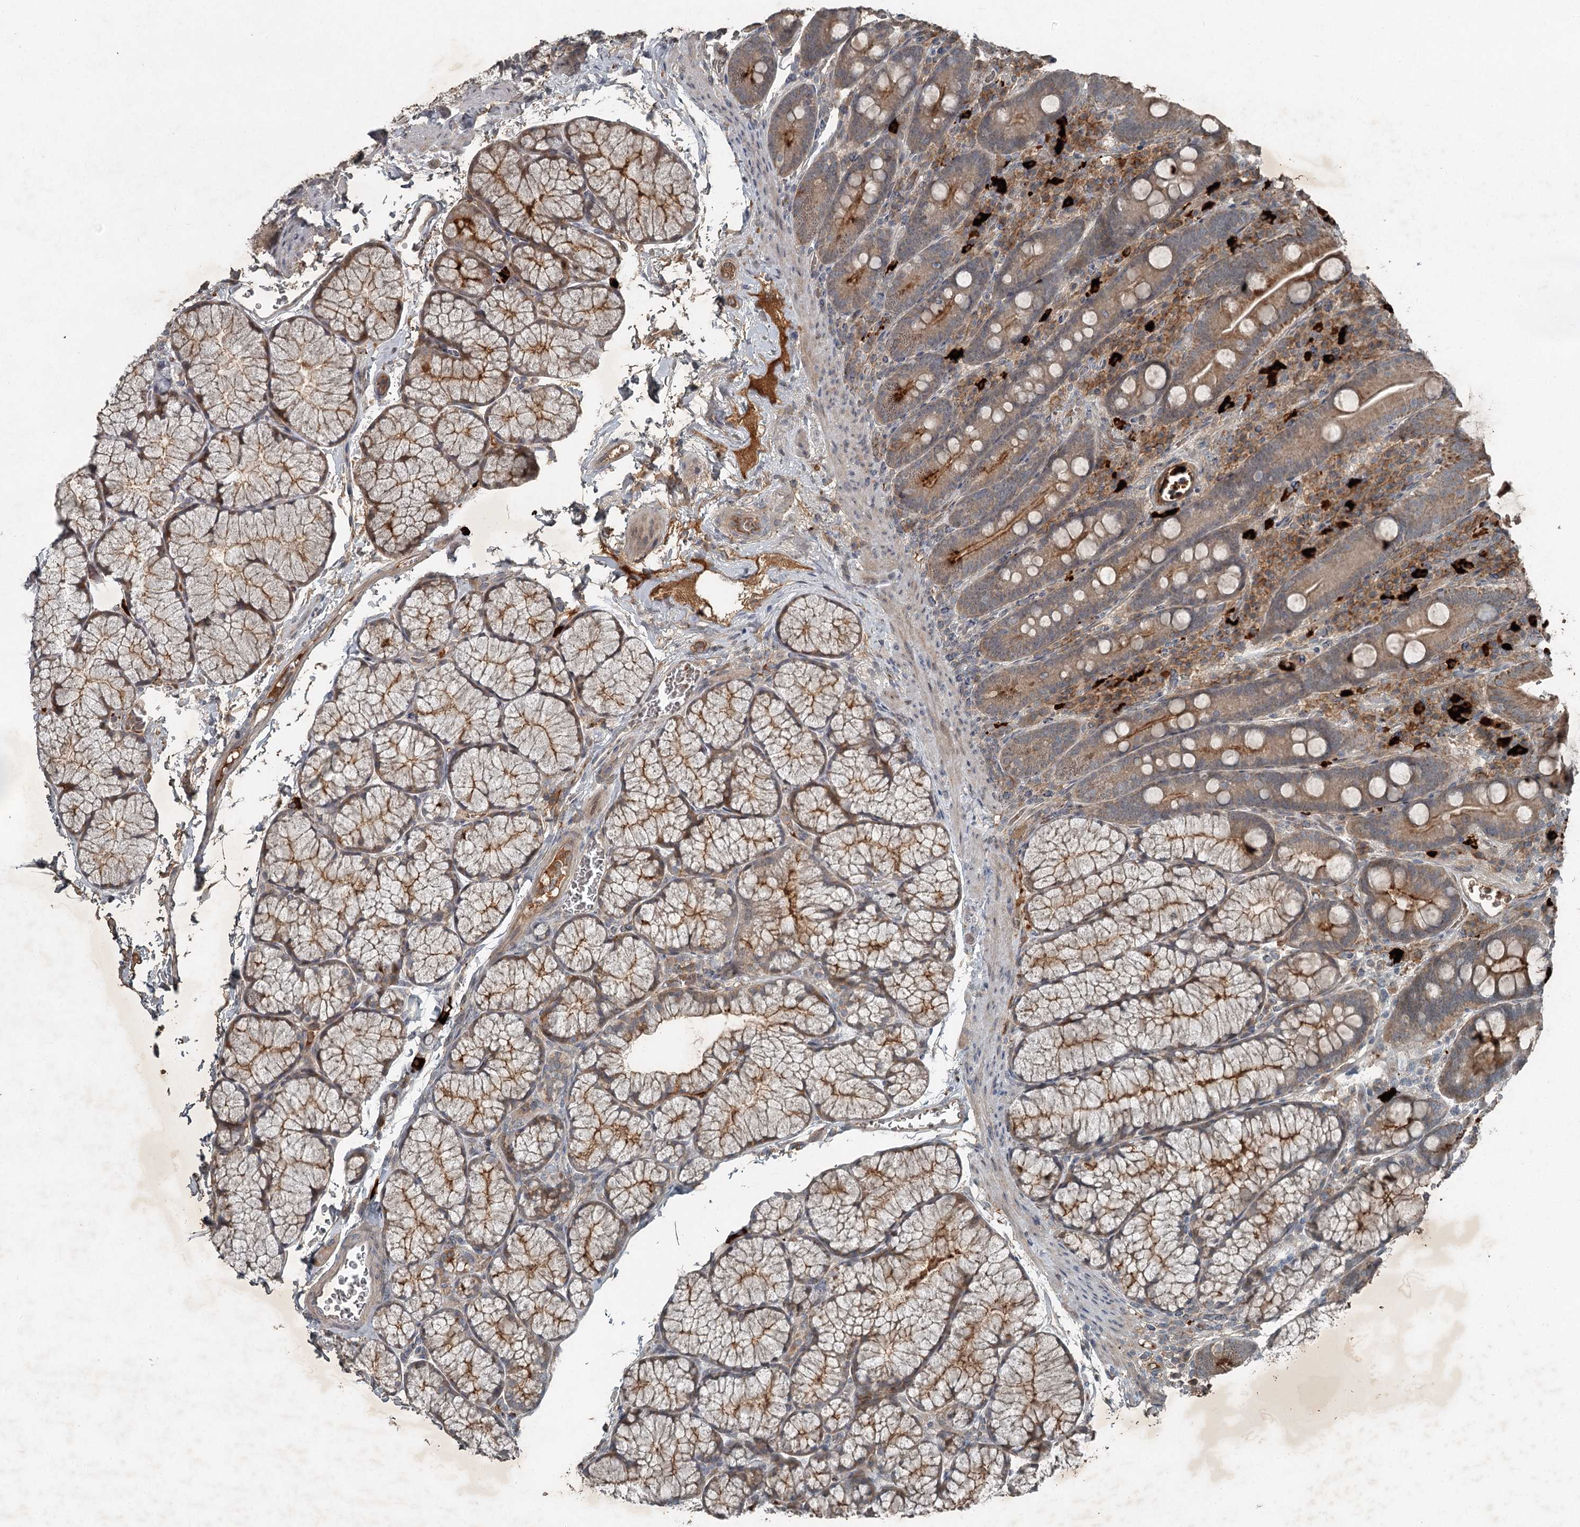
{"staining": {"intensity": "strong", "quantity": "25%-75%", "location": "cytoplasmic/membranous"}, "tissue": "duodenum", "cell_type": "Glandular cells", "image_type": "normal", "snomed": [{"axis": "morphology", "description": "Normal tissue, NOS"}, {"axis": "topography", "description": "Duodenum"}], "caption": "High-magnification brightfield microscopy of unremarkable duodenum stained with DAB (3,3'-diaminobenzidine) (brown) and counterstained with hematoxylin (blue). glandular cells exhibit strong cytoplasmic/membranous staining is present in about25%-75% of cells.", "gene": "SLC39A8", "patient": {"sex": "male", "age": 35}}